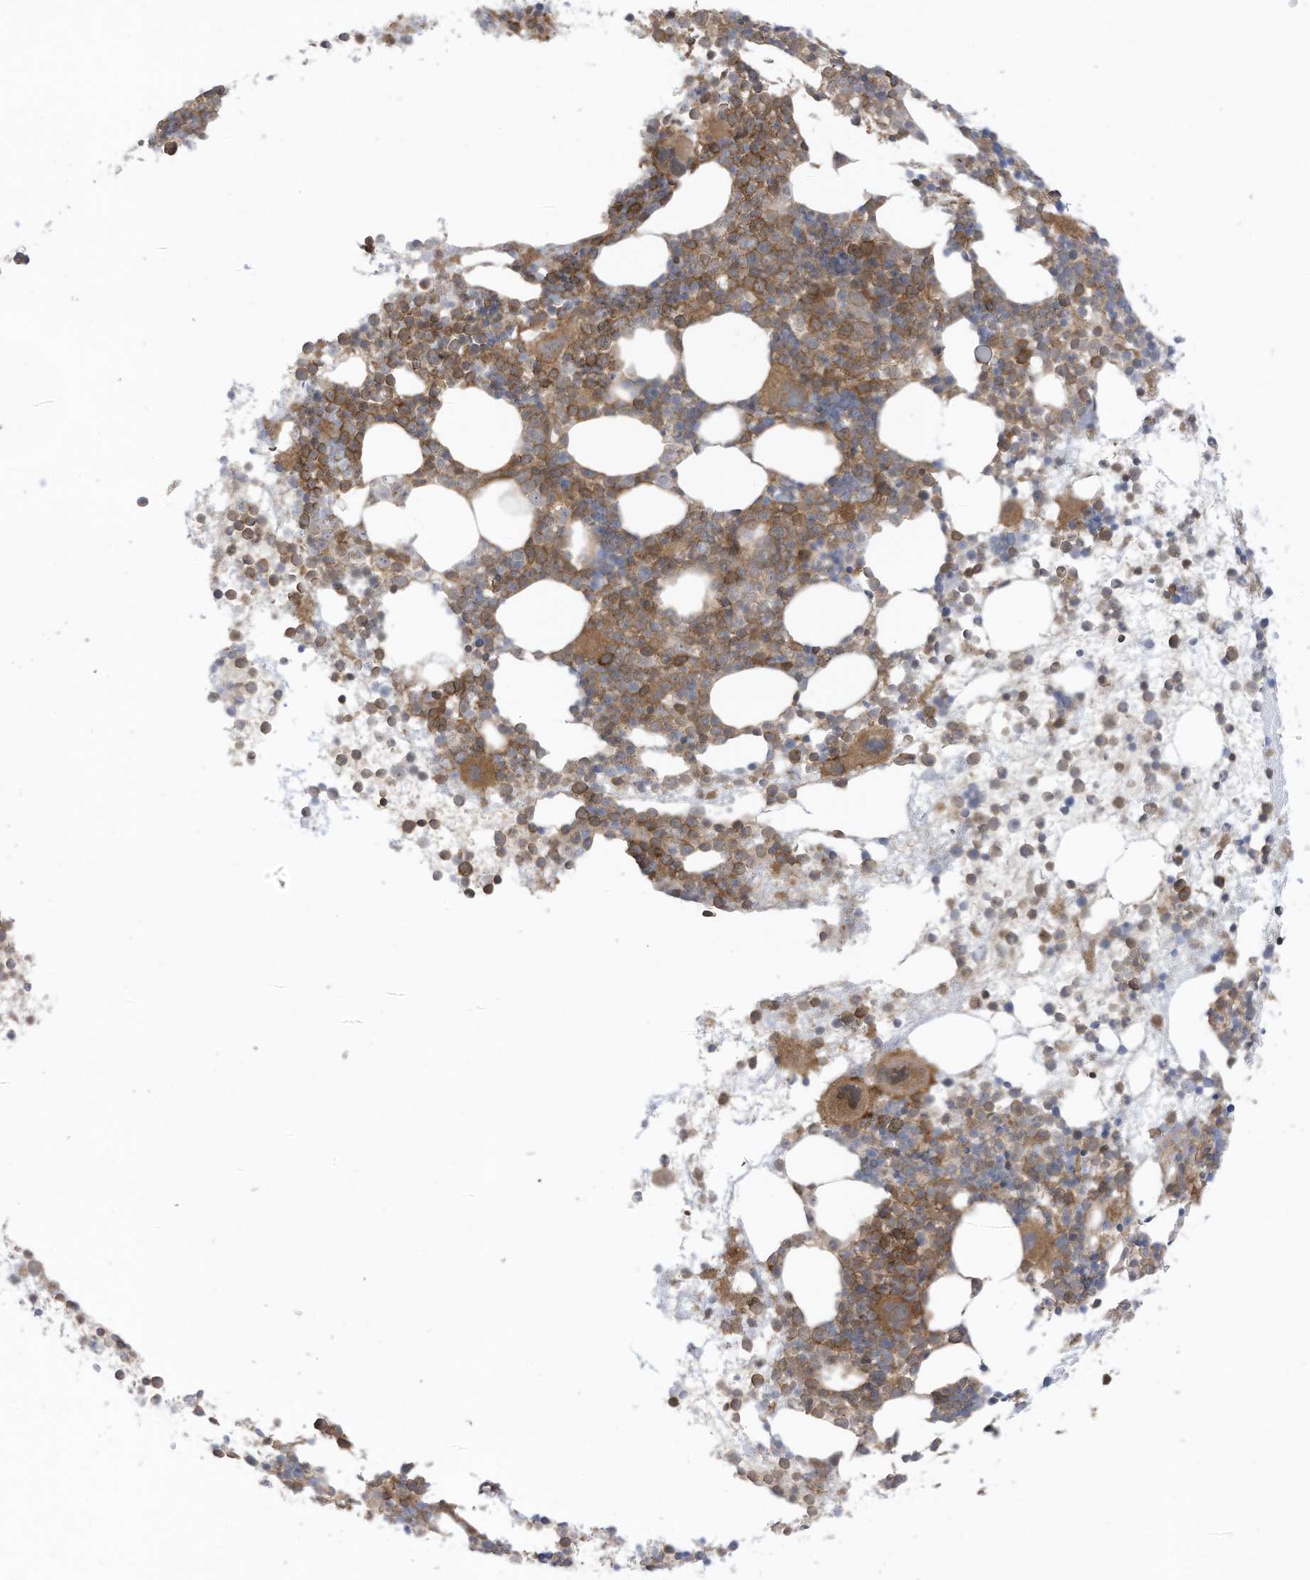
{"staining": {"intensity": "moderate", "quantity": "25%-75%", "location": "cytoplasmic/membranous"}, "tissue": "bone marrow", "cell_type": "Hematopoietic cells", "image_type": "normal", "snomed": [{"axis": "morphology", "description": "Normal tissue, NOS"}, {"axis": "topography", "description": "Bone marrow"}], "caption": "The histopathology image exhibits a brown stain indicating the presence of a protein in the cytoplasmic/membranous of hematopoietic cells in bone marrow.", "gene": "REPS1", "patient": {"sex": "female", "age": 57}}